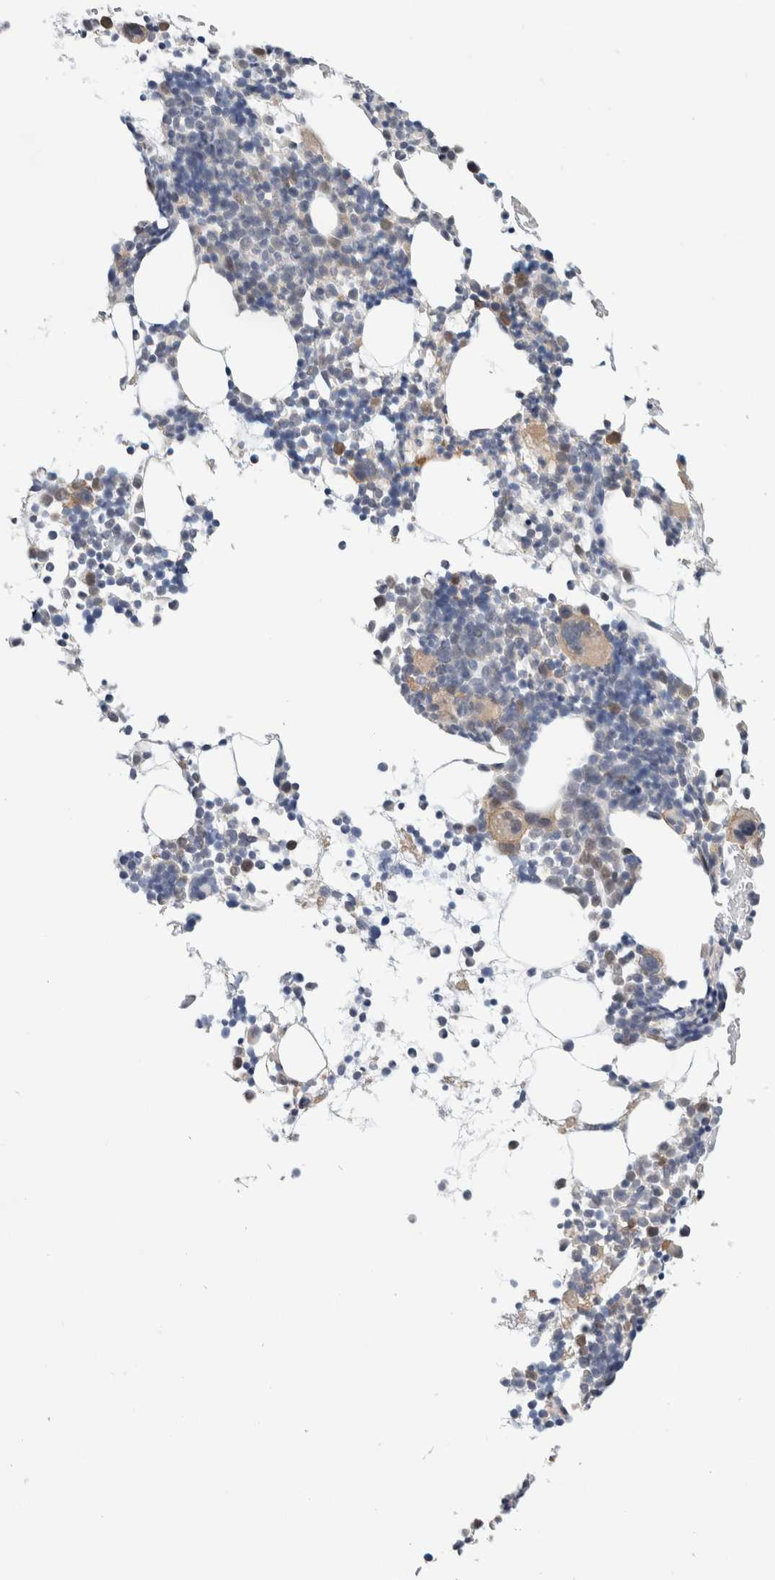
{"staining": {"intensity": "weak", "quantity": ">75%", "location": "cytoplasmic/membranous"}, "tissue": "bone marrow", "cell_type": "Hematopoietic cells", "image_type": "normal", "snomed": [{"axis": "morphology", "description": "Normal tissue, NOS"}, {"axis": "morphology", "description": "Inflammation, NOS"}, {"axis": "topography", "description": "Bone marrow"}], "caption": "Immunohistochemistry (IHC) of benign bone marrow reveals low levels of weak cytoplasmic/membranous expression in about >75% of hematopoietic cells.", "gene": "CASP6", "patient": {"sex": "male", "age": 78}}